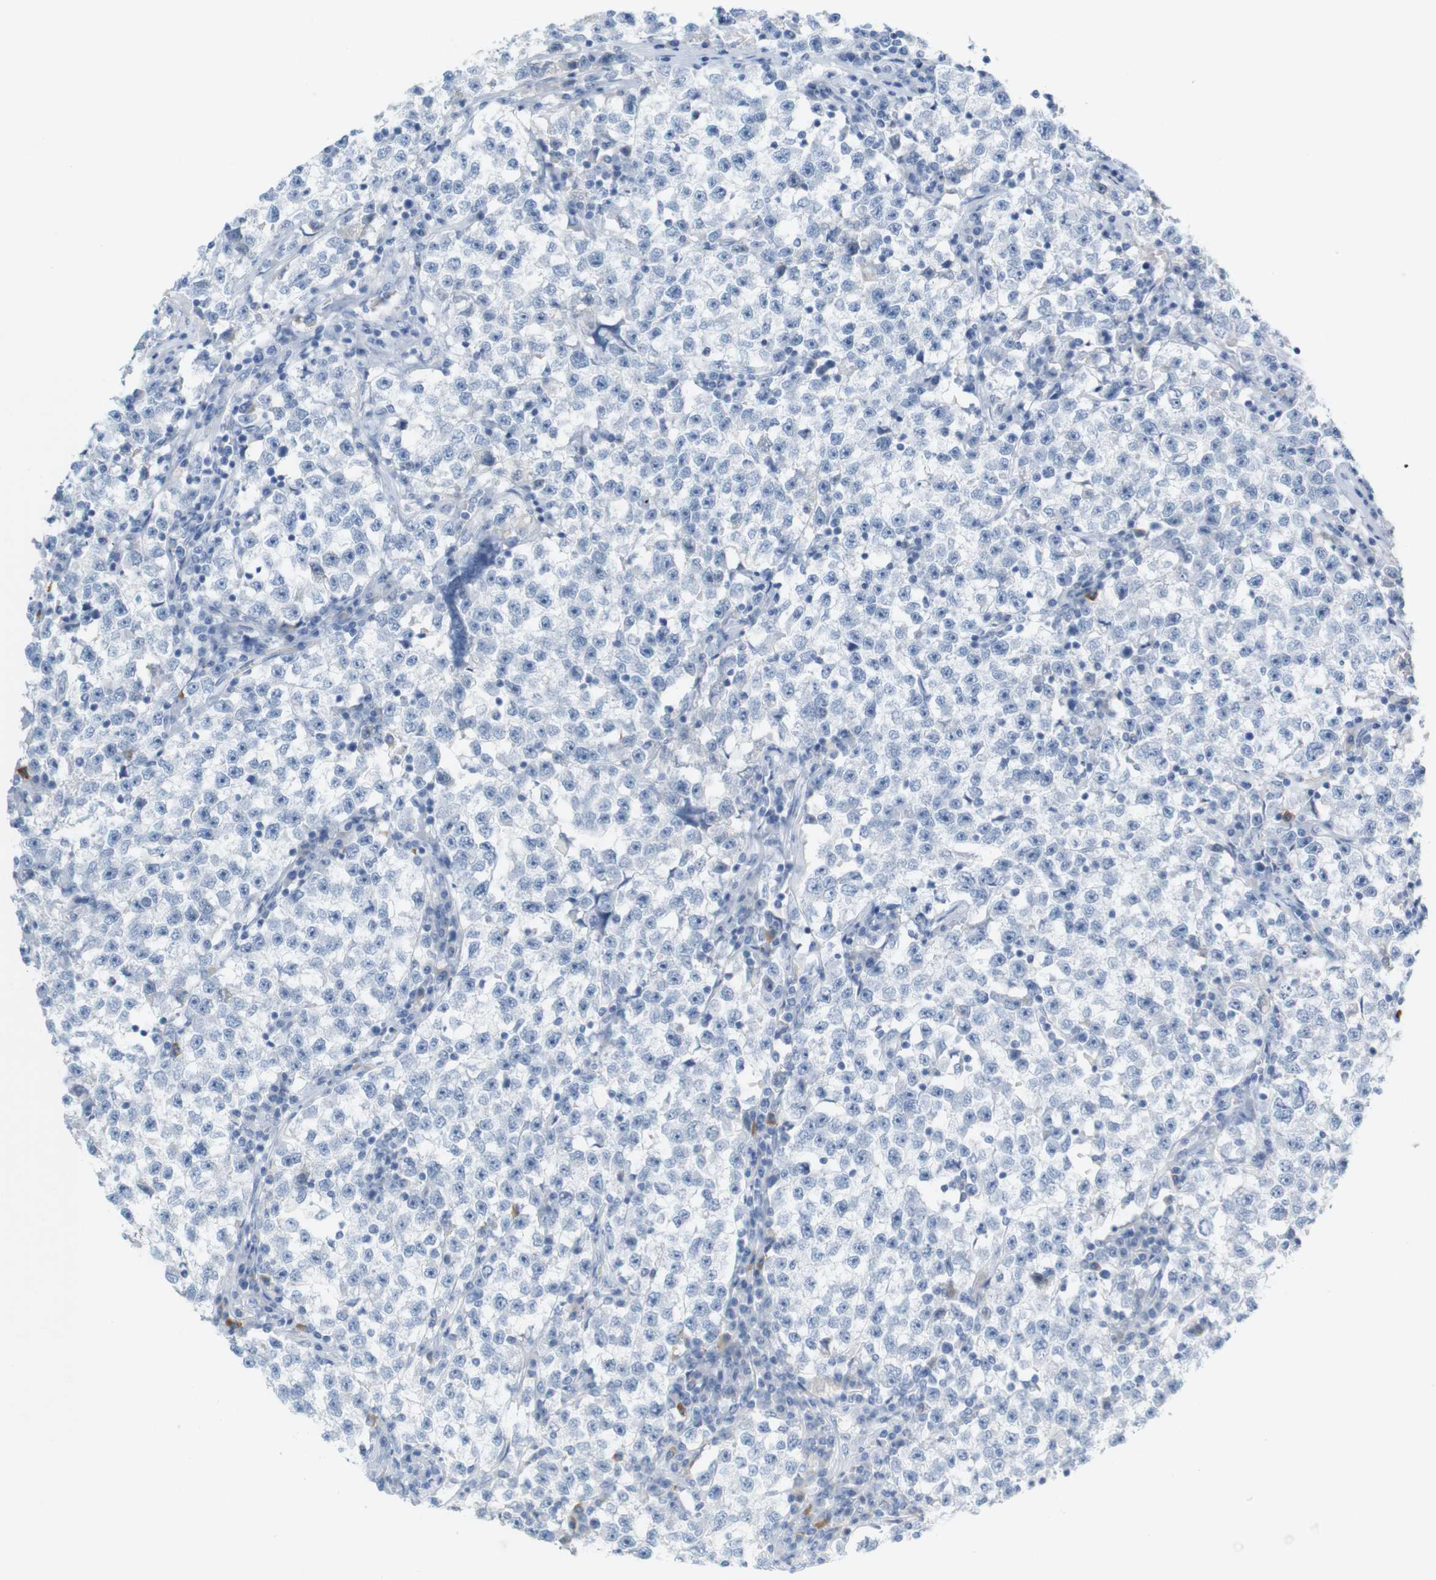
{"staining": {"intensity": "negative", "quantity": "none", "location": "none"}, "tissue": "testis cancer", "cell_type": "Tumor cells", "image_type": "cancer", "snomed": [{"axis": "morphology", "description": "Seminoma, NOS"}, {"axis": "topography", "description": "Testis"}], "caption": "IHC micrograph of neoplastic tissue: testis cancer stained with DAB (3,3'-diaminobenzidine) displays no significant protein positivity in tumor cells.", "gene": "RGS9", "patient": {"sex": "male", "age": 22}}